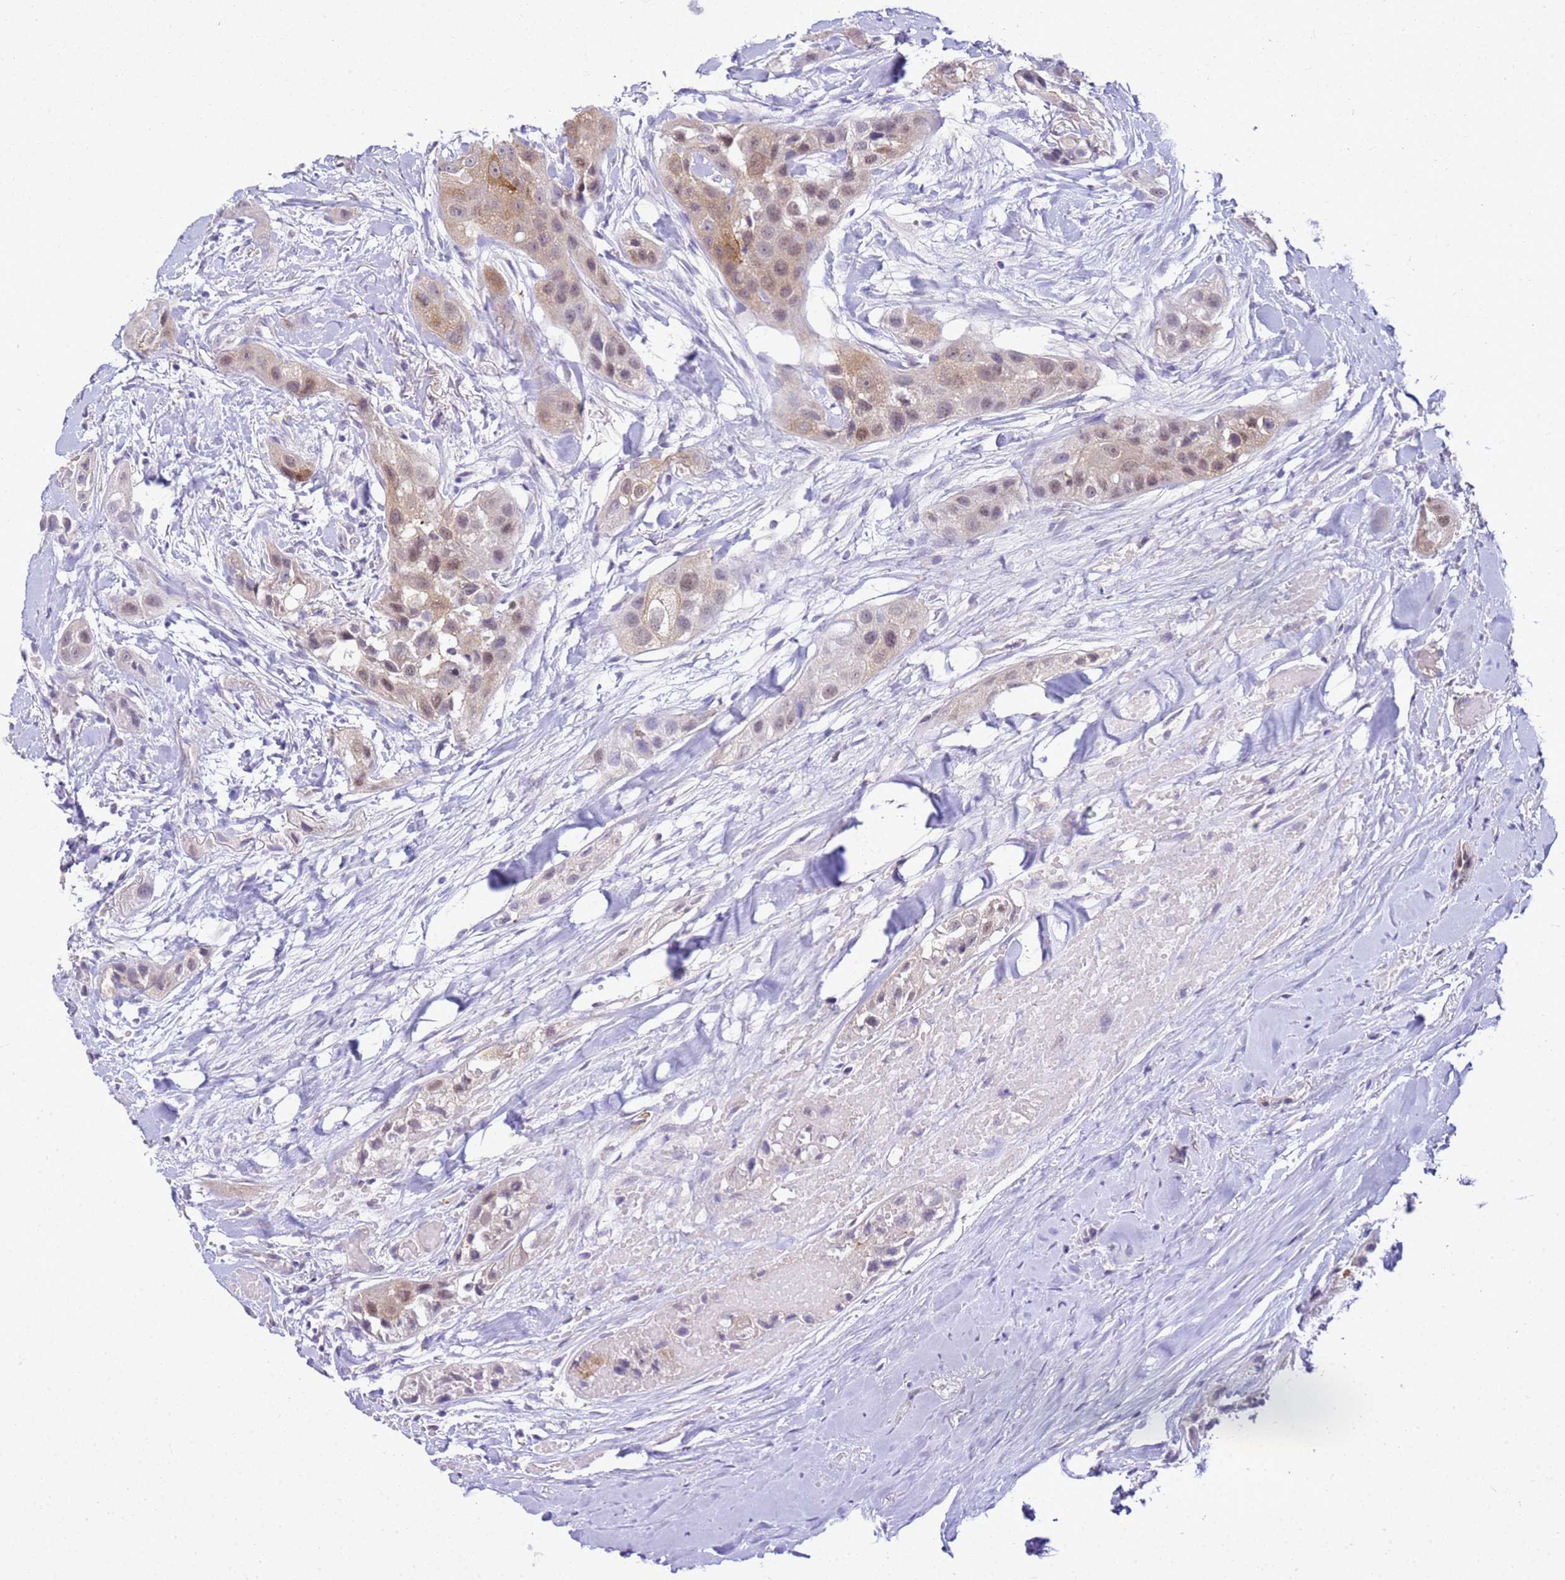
{"staining": {"intensity": "weak", "quantity": "25%-75%", "location": "cytoplasmic/membranous,nuclear"}, "tissue": "head and neck cancer", "cell_type": "Tumor cells", "image_type": "cancer", "snomed": [{"axis": "morphology", "description": "Normal tissue, NOS"}, {"axis": "morphology", "description": "Squamous cell carcinoma, NOS"}, {"axis": "topography", "description": "Skeletal muscle"}, {"axis": "topography", "description": "Head-Neck"}], "caption": "Immunohistochemical staining of squamous cell carcinoma (head and neck) exhibits low levels of weak cytoplasmic/membranous and nuclear positivity in about 25%-75% of tumor cells.", "gene": "HSPB1", "patient": {"sex": "male", "age": 51}}